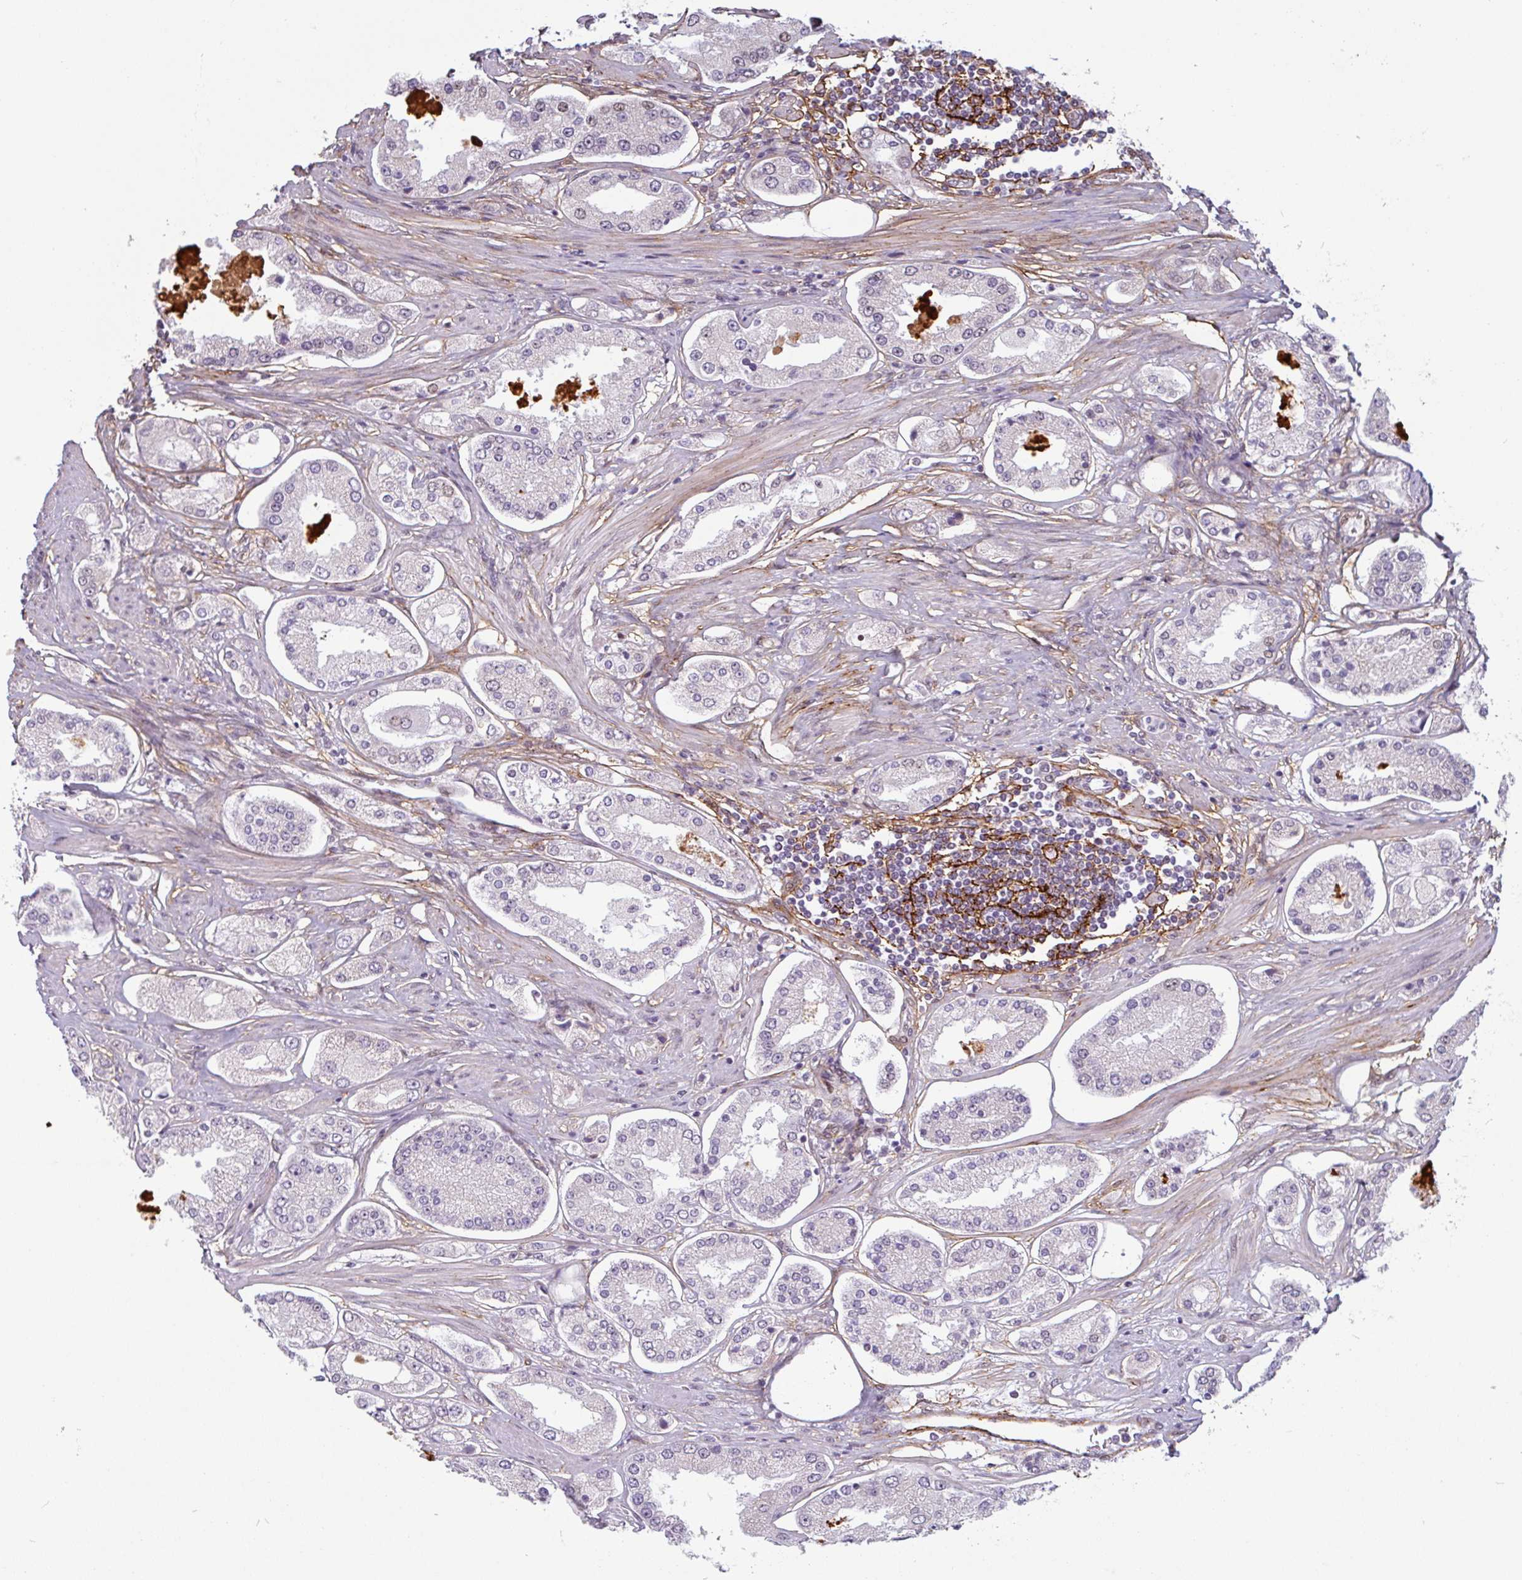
{"staining": {"intensity": "weak", "quantity": "<25%", "location": "cytoplasmic/membranous"}, "tissue": "prostate cancer", "cell_type": "Tumor cells", "image_type": "cancer", "snomed": [{"axis": "morphology", "description": "Adenocarcinoma, High grade"}, {"axis": "topography", "description": "Prostate"}], "caption": "There is no significant expression in tumor cells of adenocarcinoma (high-grade) (prostate).", "gene": "TMEM119", "patient": {"sex": "male", "age": 69}}